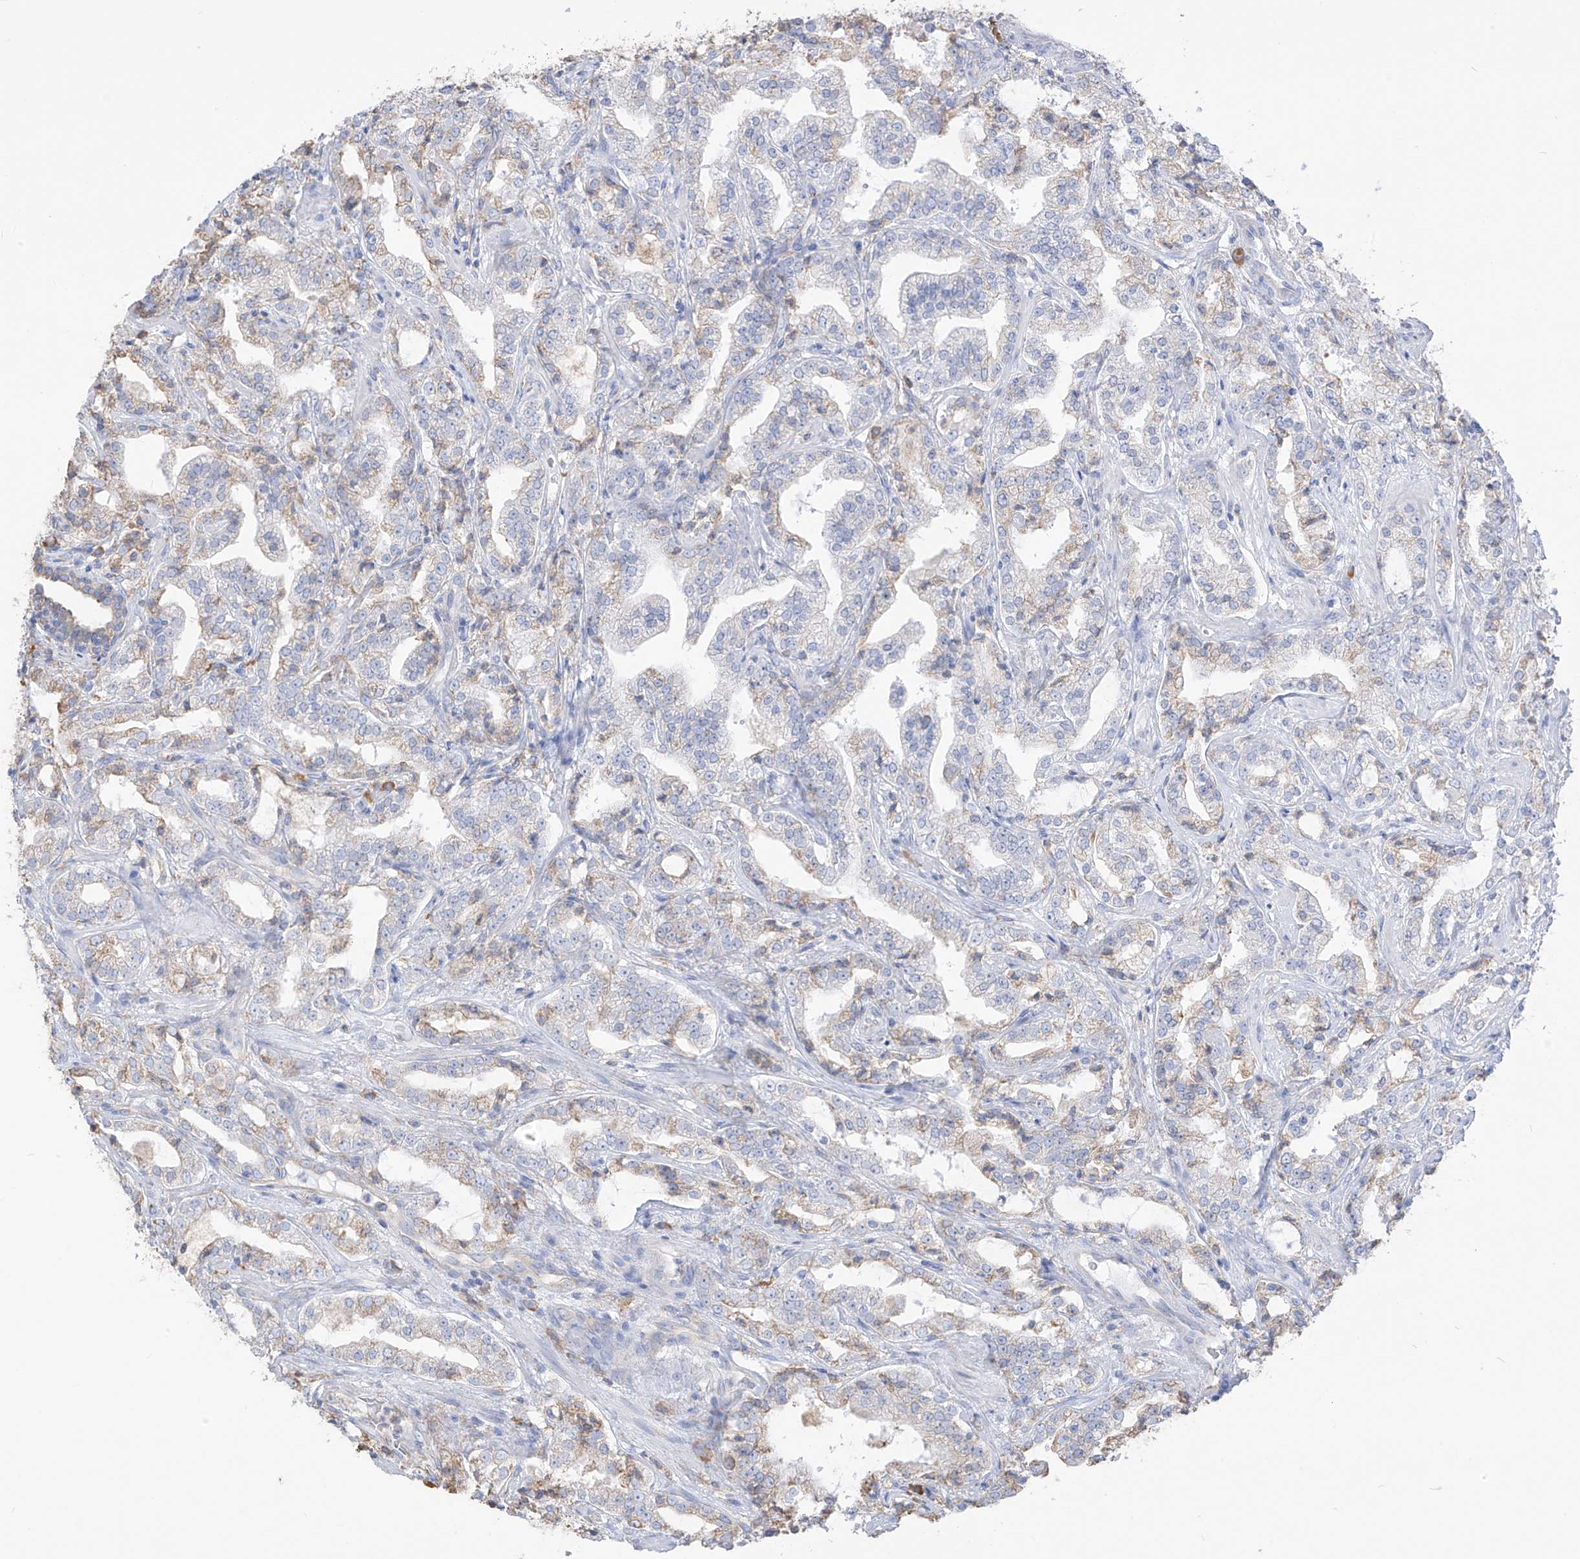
{"staining": {"intensity": "weak", "quantity": "<25%", "location": "cytoplasmic/membranous"}, "tissue": "prostate cancer", "cell_type": "Tumor cells", "image_type": "cancer", "snomed": [{"axis": "morphology", "description": "Adenocarcinoma, High grade"}, {"axis": "topography", "description": "Prostate"}], "caption": "An immunohistochemistry (IHC) image of prostate cancer (high-grade adenocarcinoma) is shown. There is no staining in tumor cells of prostate cancer (high-grade adenocarcinoma).", "gene": "PDIA6", "patient": {"sex": "male", "age": 64}}